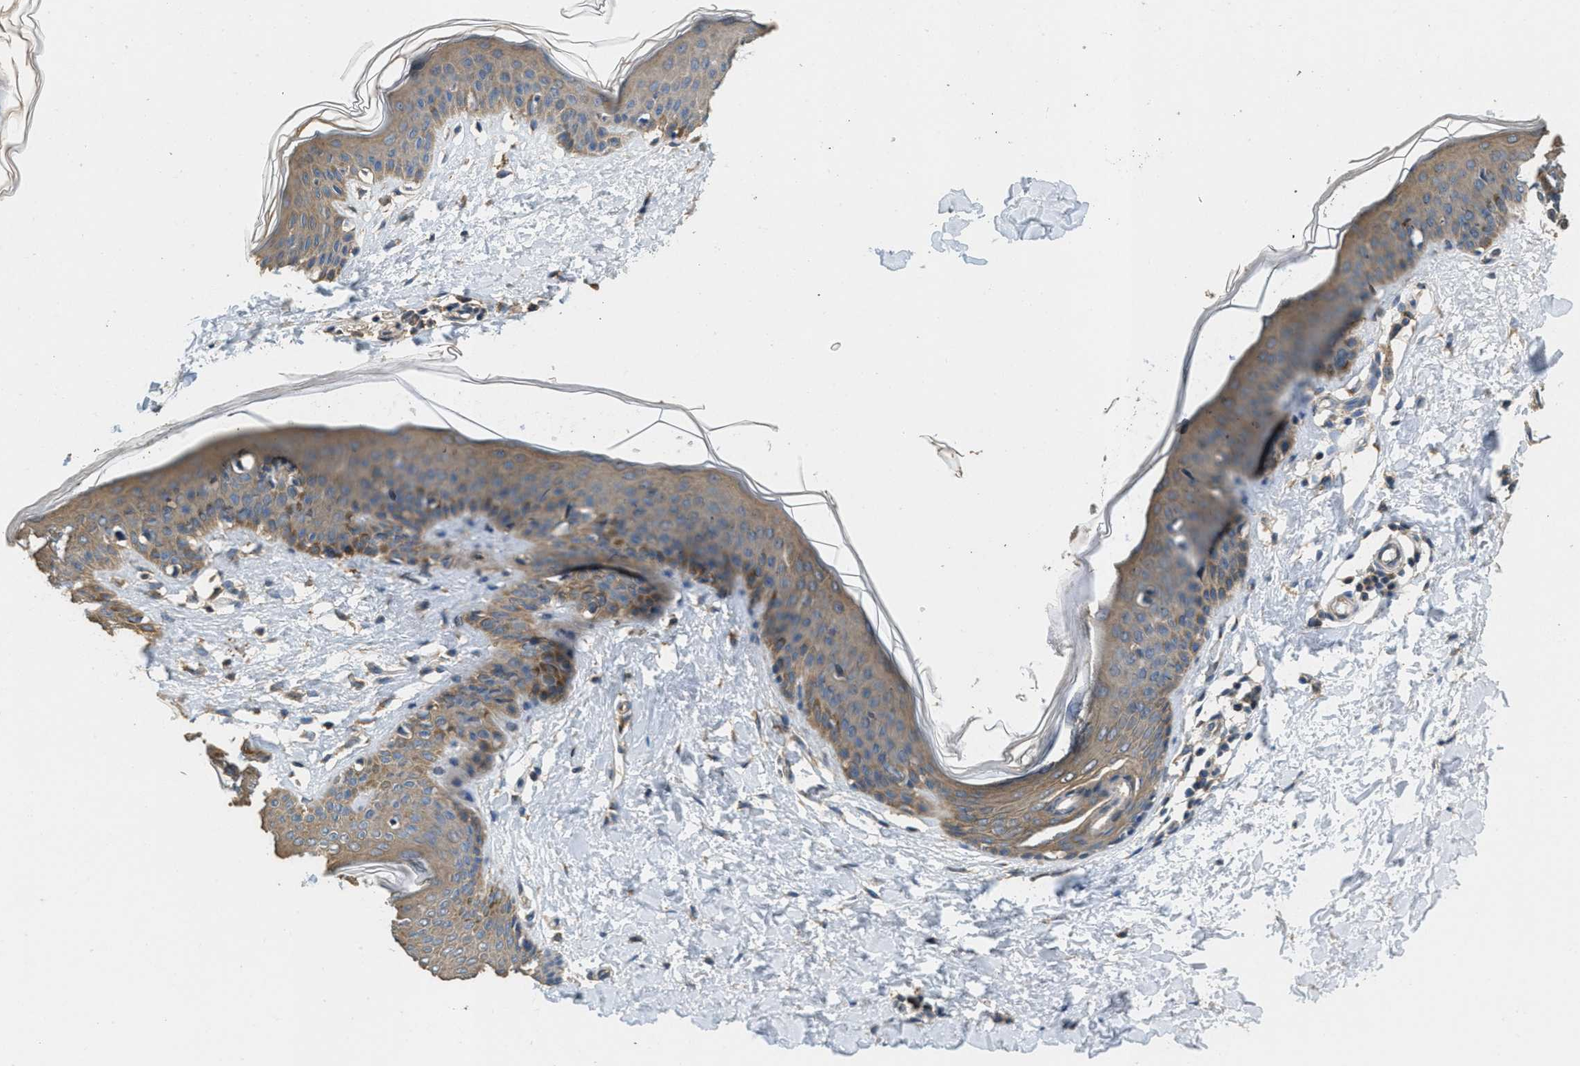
{"staining": {"intensity": "moderate", "quantity": ">75%", "location": "cytoplasmic/membranous"}, "tissue": "skin", "cell_type": "Fibroblasts", "image_type": "normal", "snomed": [{"axis": "morphology", "description": "Normal tissue, NOS"}, {"axis": "topography", "description": "Skin"}], "caption": "Immunohistochemistry (IHC) of unremarkable human skin reveals medium levels of moderate cytoplasmic/membranous positivity in approximately >75% of fibroblasts. (DAB (3,3'-diaminobenzidine) = brown stain, brightfield microscopy at high magnification).", "gene": "THBS2", "patient": {"sex": "female", "age": 17}}